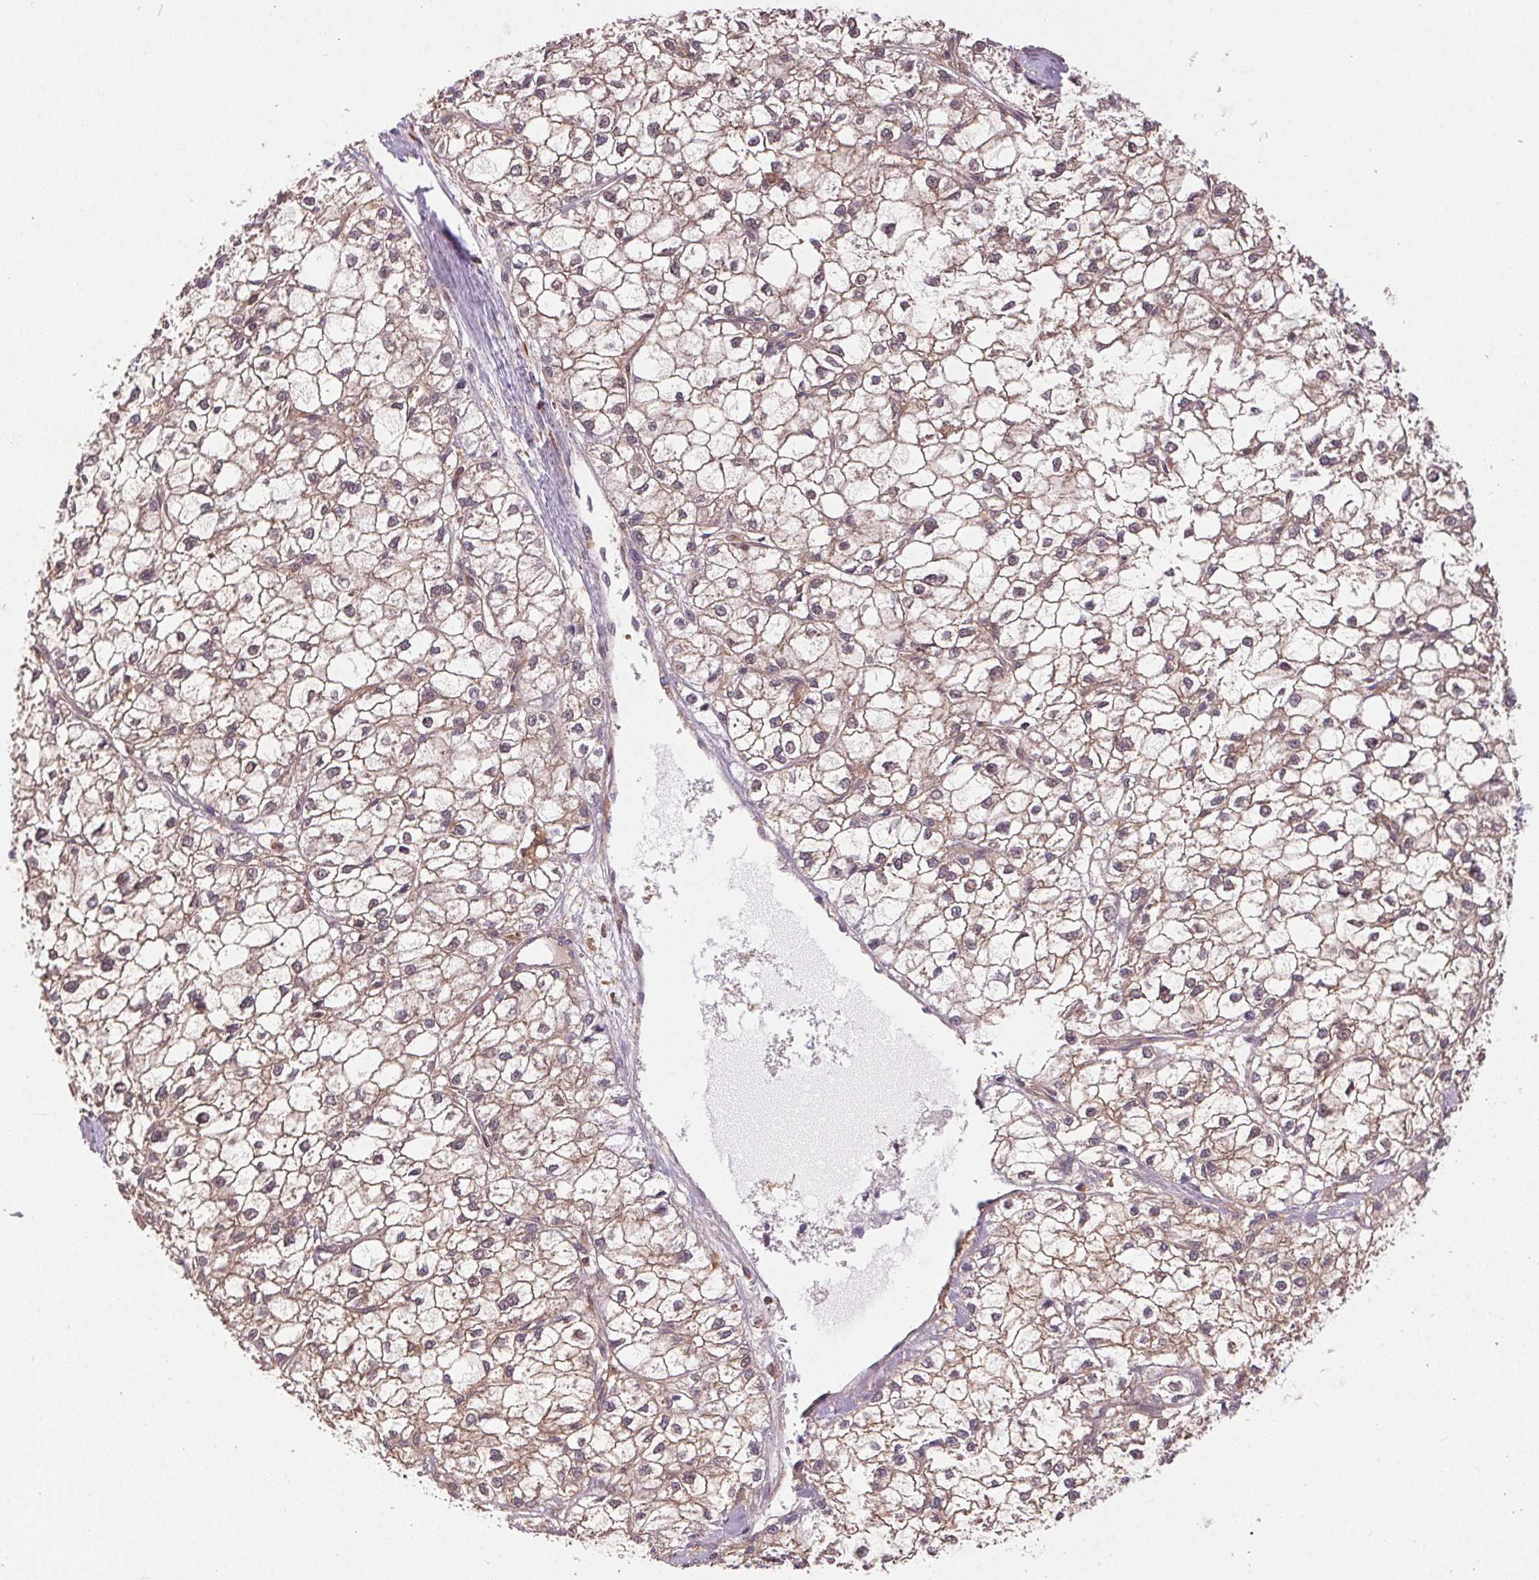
{"staining": {"intensity": "weak", "quantity": "<25%", "location": "cytoplasmic/membranous"}, "tissue": "liver cancer", "cell_type": "Tumor cells", "image_type": "cancer", "snomed": [{"axis": "morphology", "description": "Carcinoma, Hepatocellular, NOS"}, {"axis": "topography", "description": "Liver"}], "caption": "This is an IHC micrograph of human liver hepatocellular carcinoma. There is no positivity in tumor cells.", "gene": "GDI2", "patient": {"sex": "female", "age": 43}}